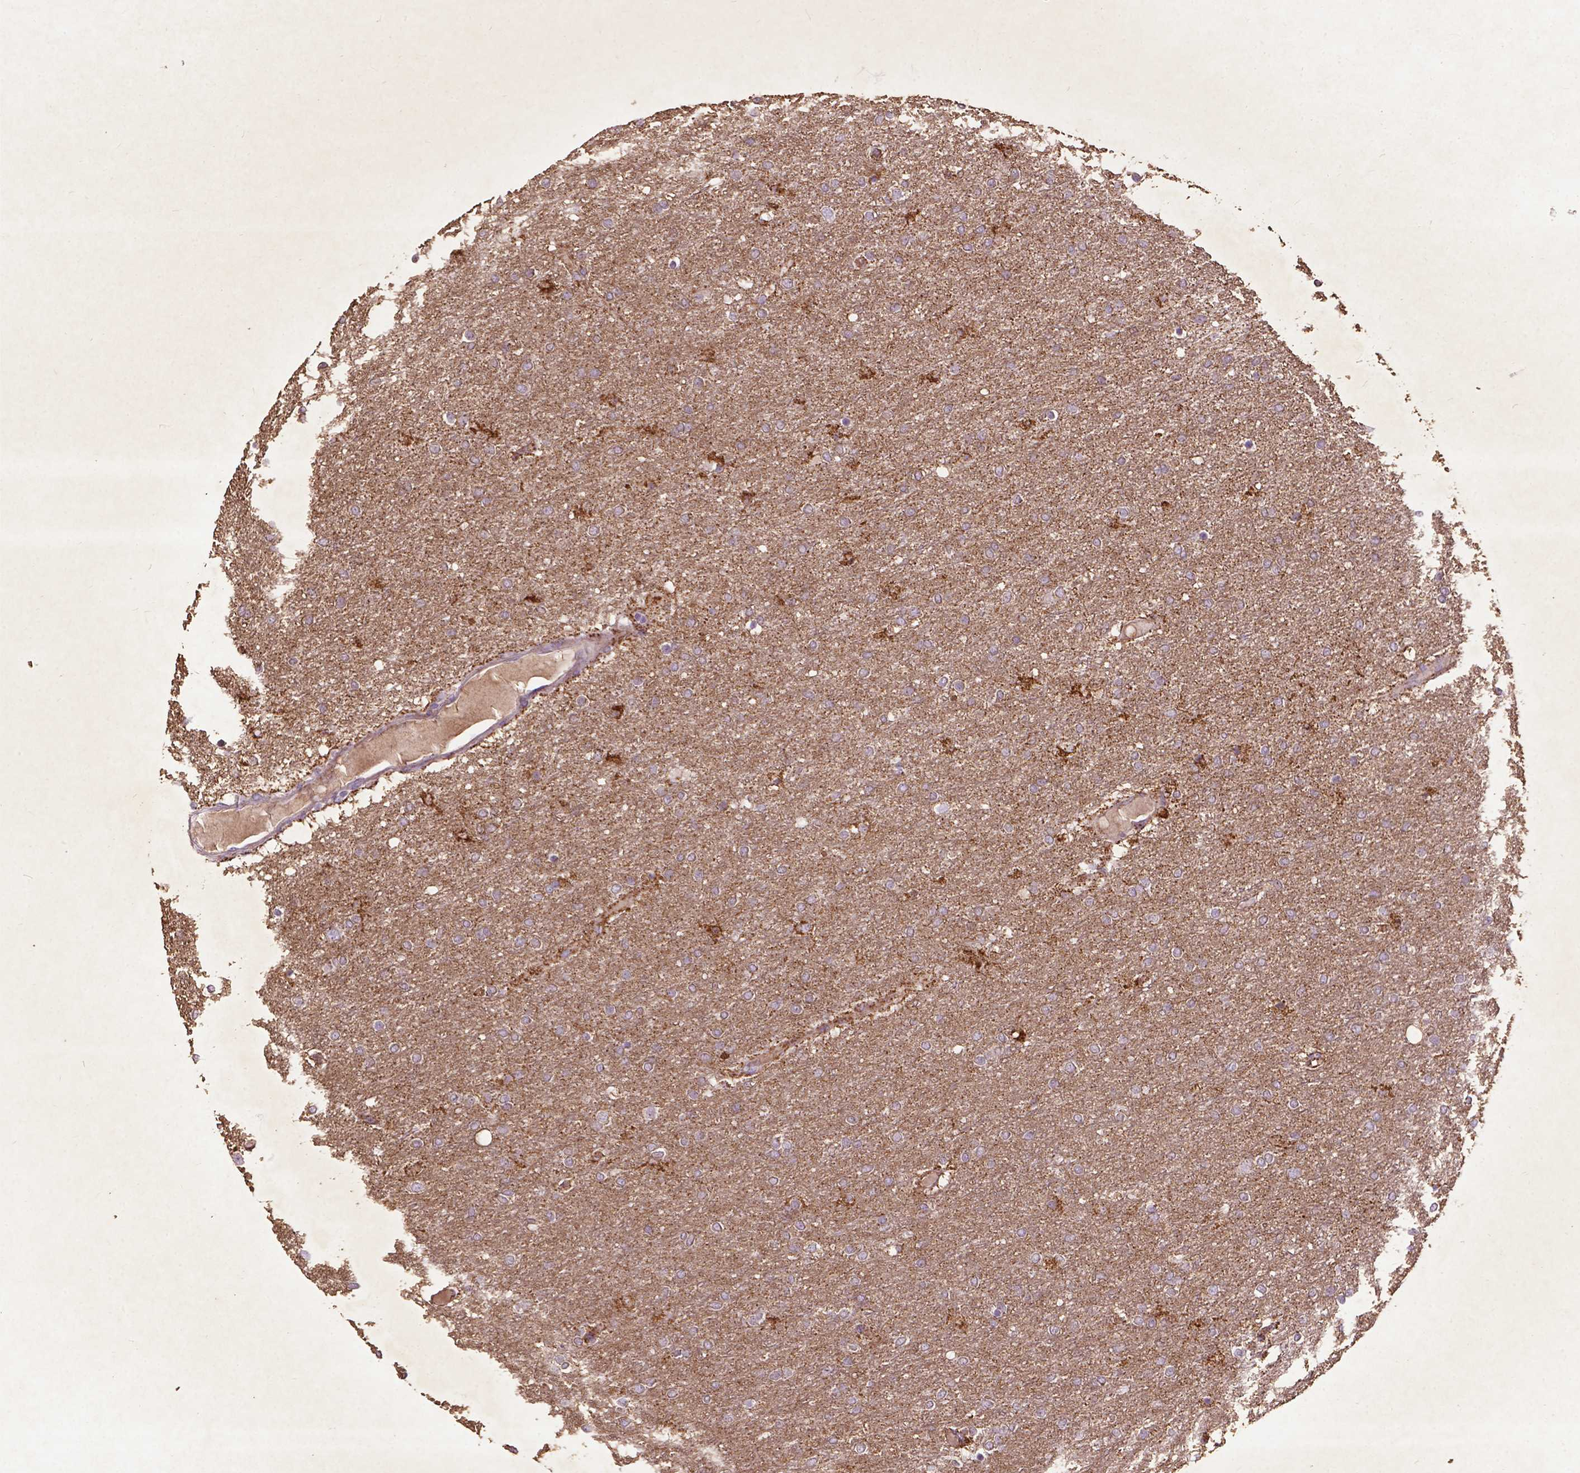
{"staining": {"intensity": "weak", "quantity": "<25%", "location": "cytoplasmic/membranous"}, "tissue": "glioma", "cell_type": "Tumor cells", "image_type": "cancer", "snomed": [{"axis": "morphology", "description": "Glioma, malignant, High grade"}, {"axis": "topography", "description": "Brain"}], "caption": "This is an immunohistochemistry histopathology image of high-grade glioma (malignant). There is no staining in tumor cells.", "gene": "THEGL", "patient": {"sex": "female", "age": 61}}